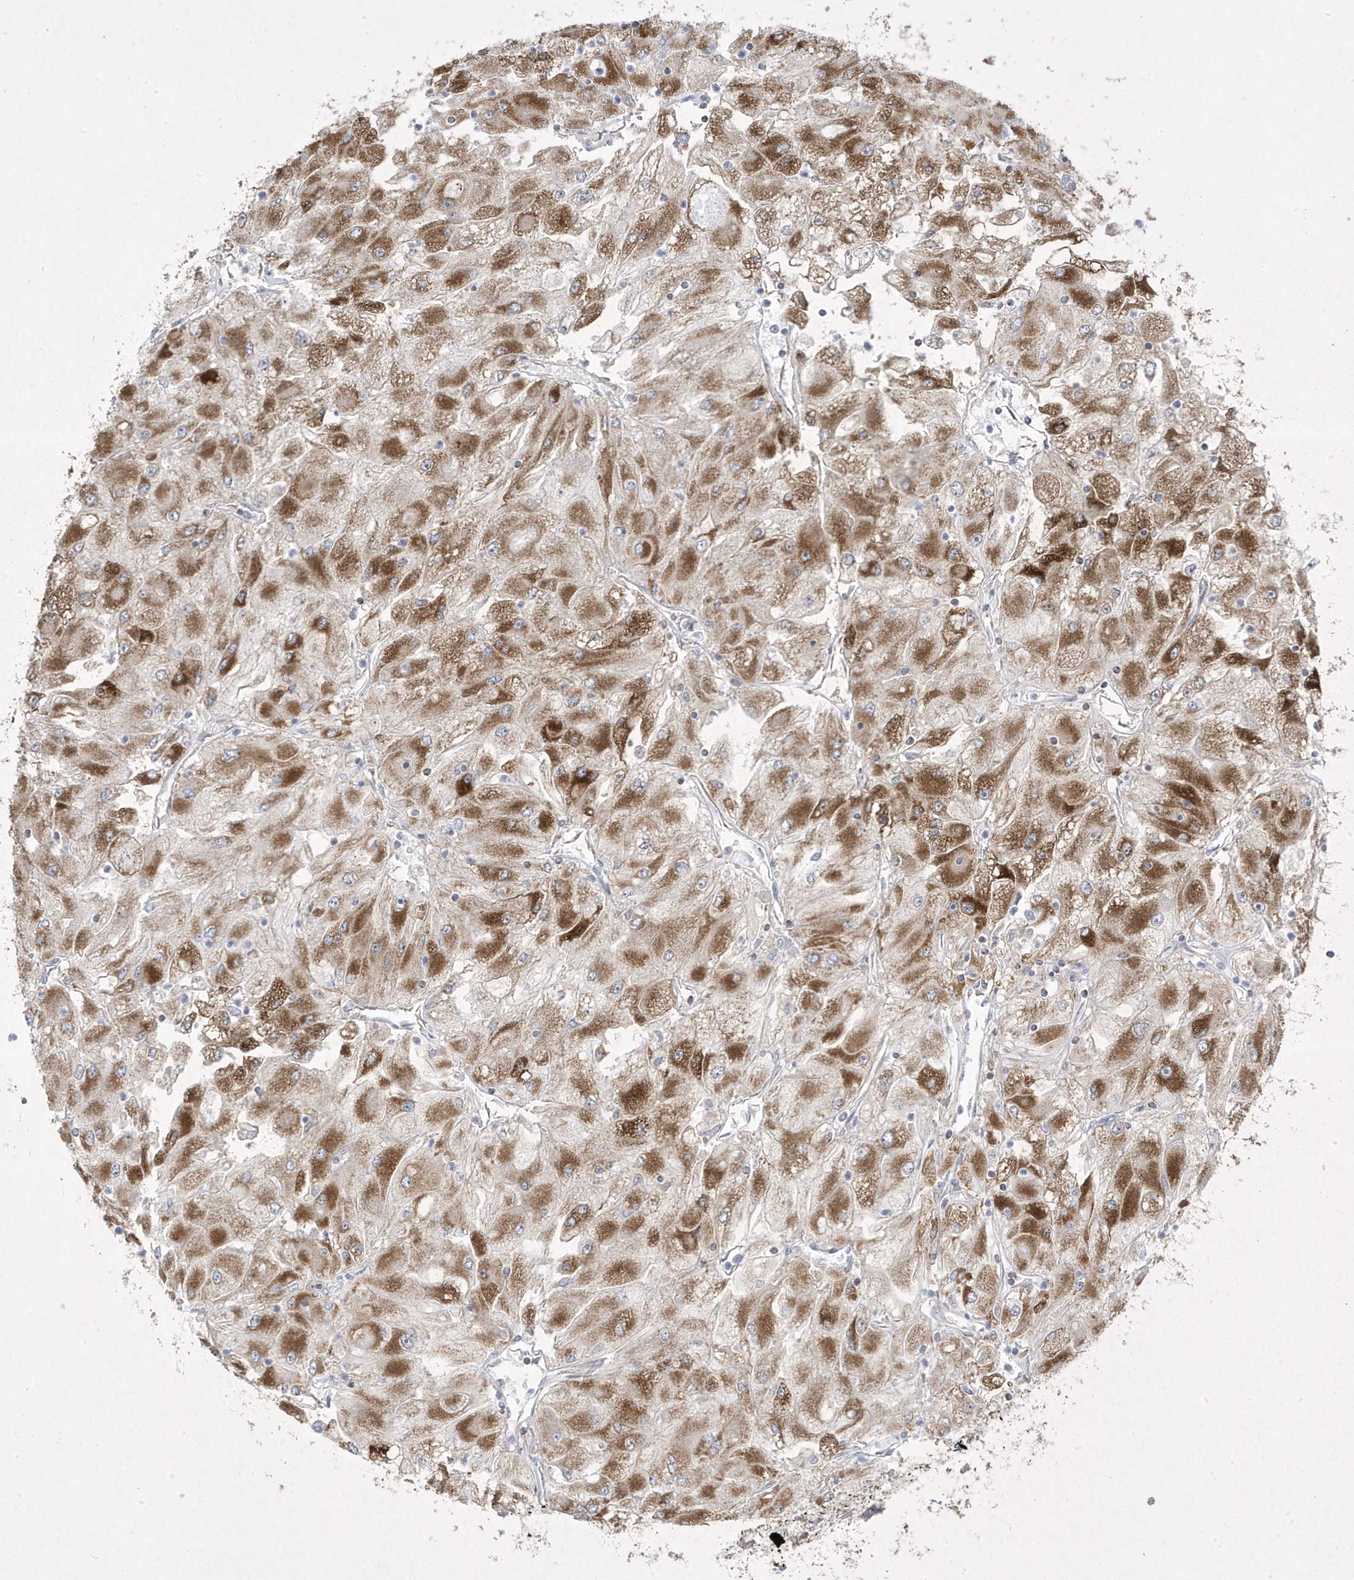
{"staining": {"intensity": "moderate", "quantity": ">75%", "location": "cytoplasmic/membranous"}, "tissue": "renal cancer", "cell_type": "Tumor cells", "image_type": "cancer", "snomed": [{"axis": "morphology", "description": "Adenocarcinoma, NOS"}, {"axis": "topography", "description": "Kidney"}], "caption": "Renal adenocarcinoma stained for a protein reveals moderate cytoplasmic/membranous positivity in tumor cells.", "gene": "ADAMTSL3", "patient": {"sex": "male", "age": 80}}